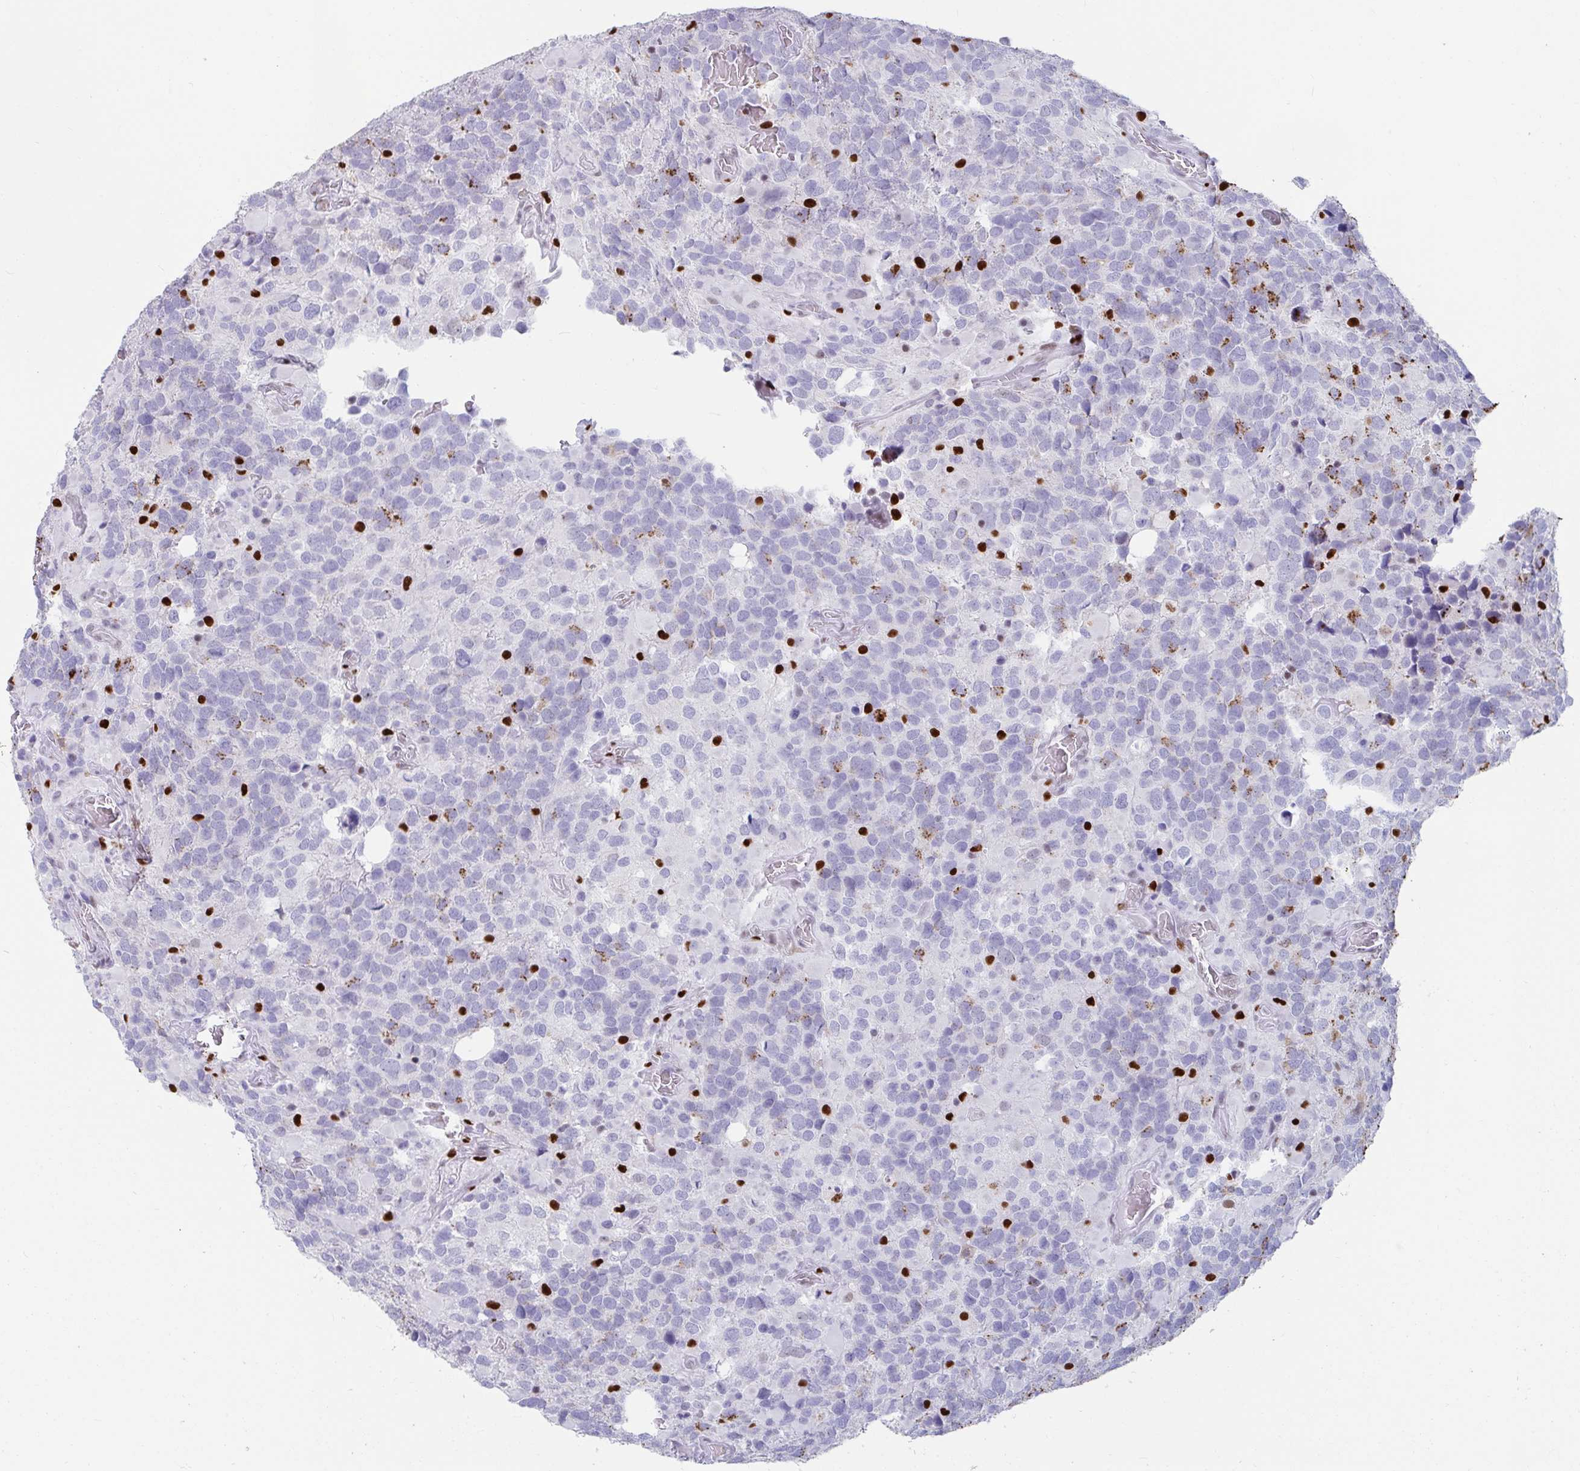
{"staining": {"intensity": "negative", "quantity": "none", "location": "none"}, "tissue": "glioma", "cell_type": "Tumor cells", "image_type": "cancer", "snomed": [{"axis": "morphology", "description": "Glioma, malignant, High grade"}, {"axis": "topography", "description": "Brain"}], "caption": "High power microscopy histopathology image of an IHC photomicrograph of malignant glioma (high-grade), revealing no significant staining in tumor cells.", "gene": "ZNF586", "patient": {"sex": "female", "age": 40}}